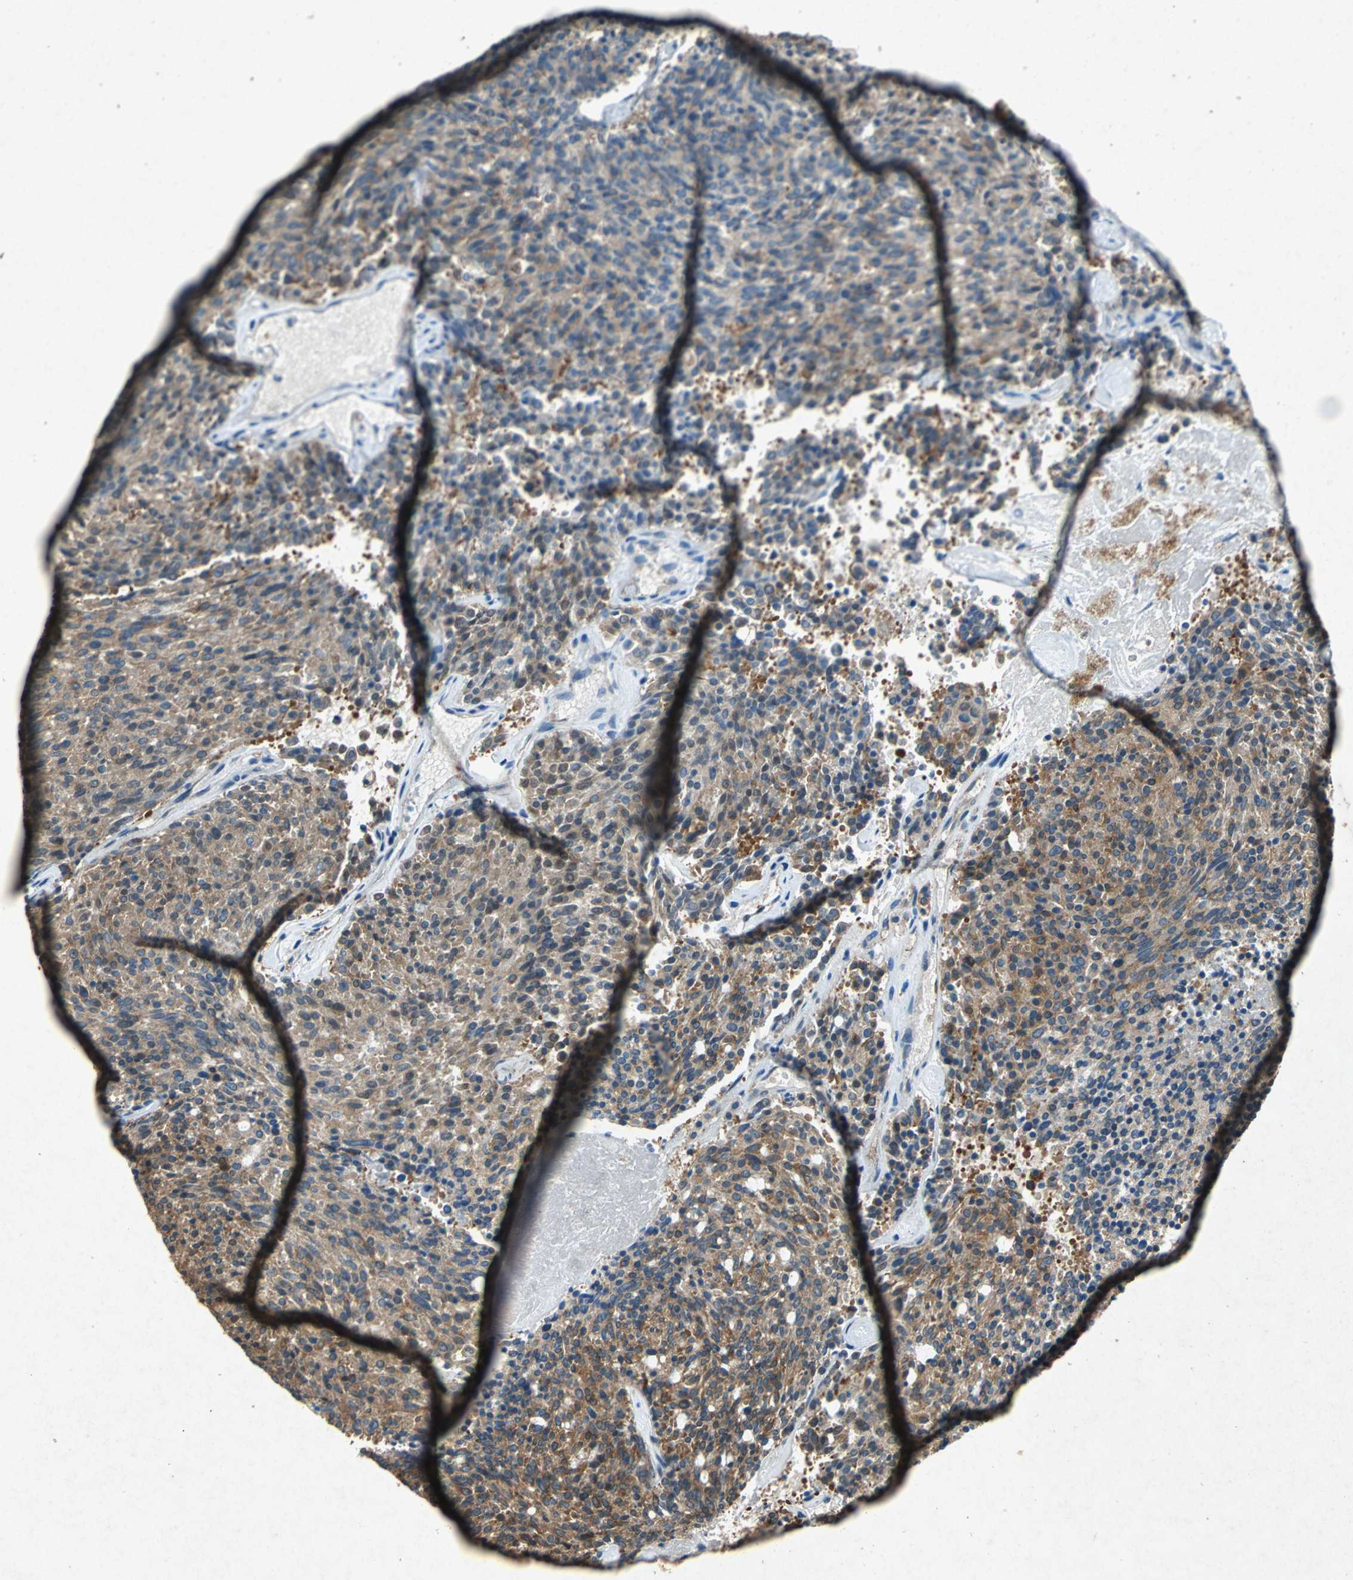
{"staining": {"intensity": "moderate", "quantity": ">75%", "location": "cytoplasmic/membranous"}, "tissue": "carcinoid", "cell_type": "Tumor cells", "image_type": "cancer", "snomed": [{"axis": "morphology", "description": "Carcinoid, malignant, NOS"}, {"axis": "topography", "description": "Pancreas"}], "caption": "High-magnification brightfield microscopy of malignant carcinoid stained with DAB (3,3'-diaminobenzidine) (brown) and counterstained with hematoxylin (blue). tumor cells exhibit moderate cytoplasmic/membranous staining is appreciated in about>75% of cells. (DAB (3,3'-diaminobenzidine) IHC with brightfield microscopy, high magnification).", "gene": "HSP90AB1", "patient": {"sex": "female", "age": 54}}